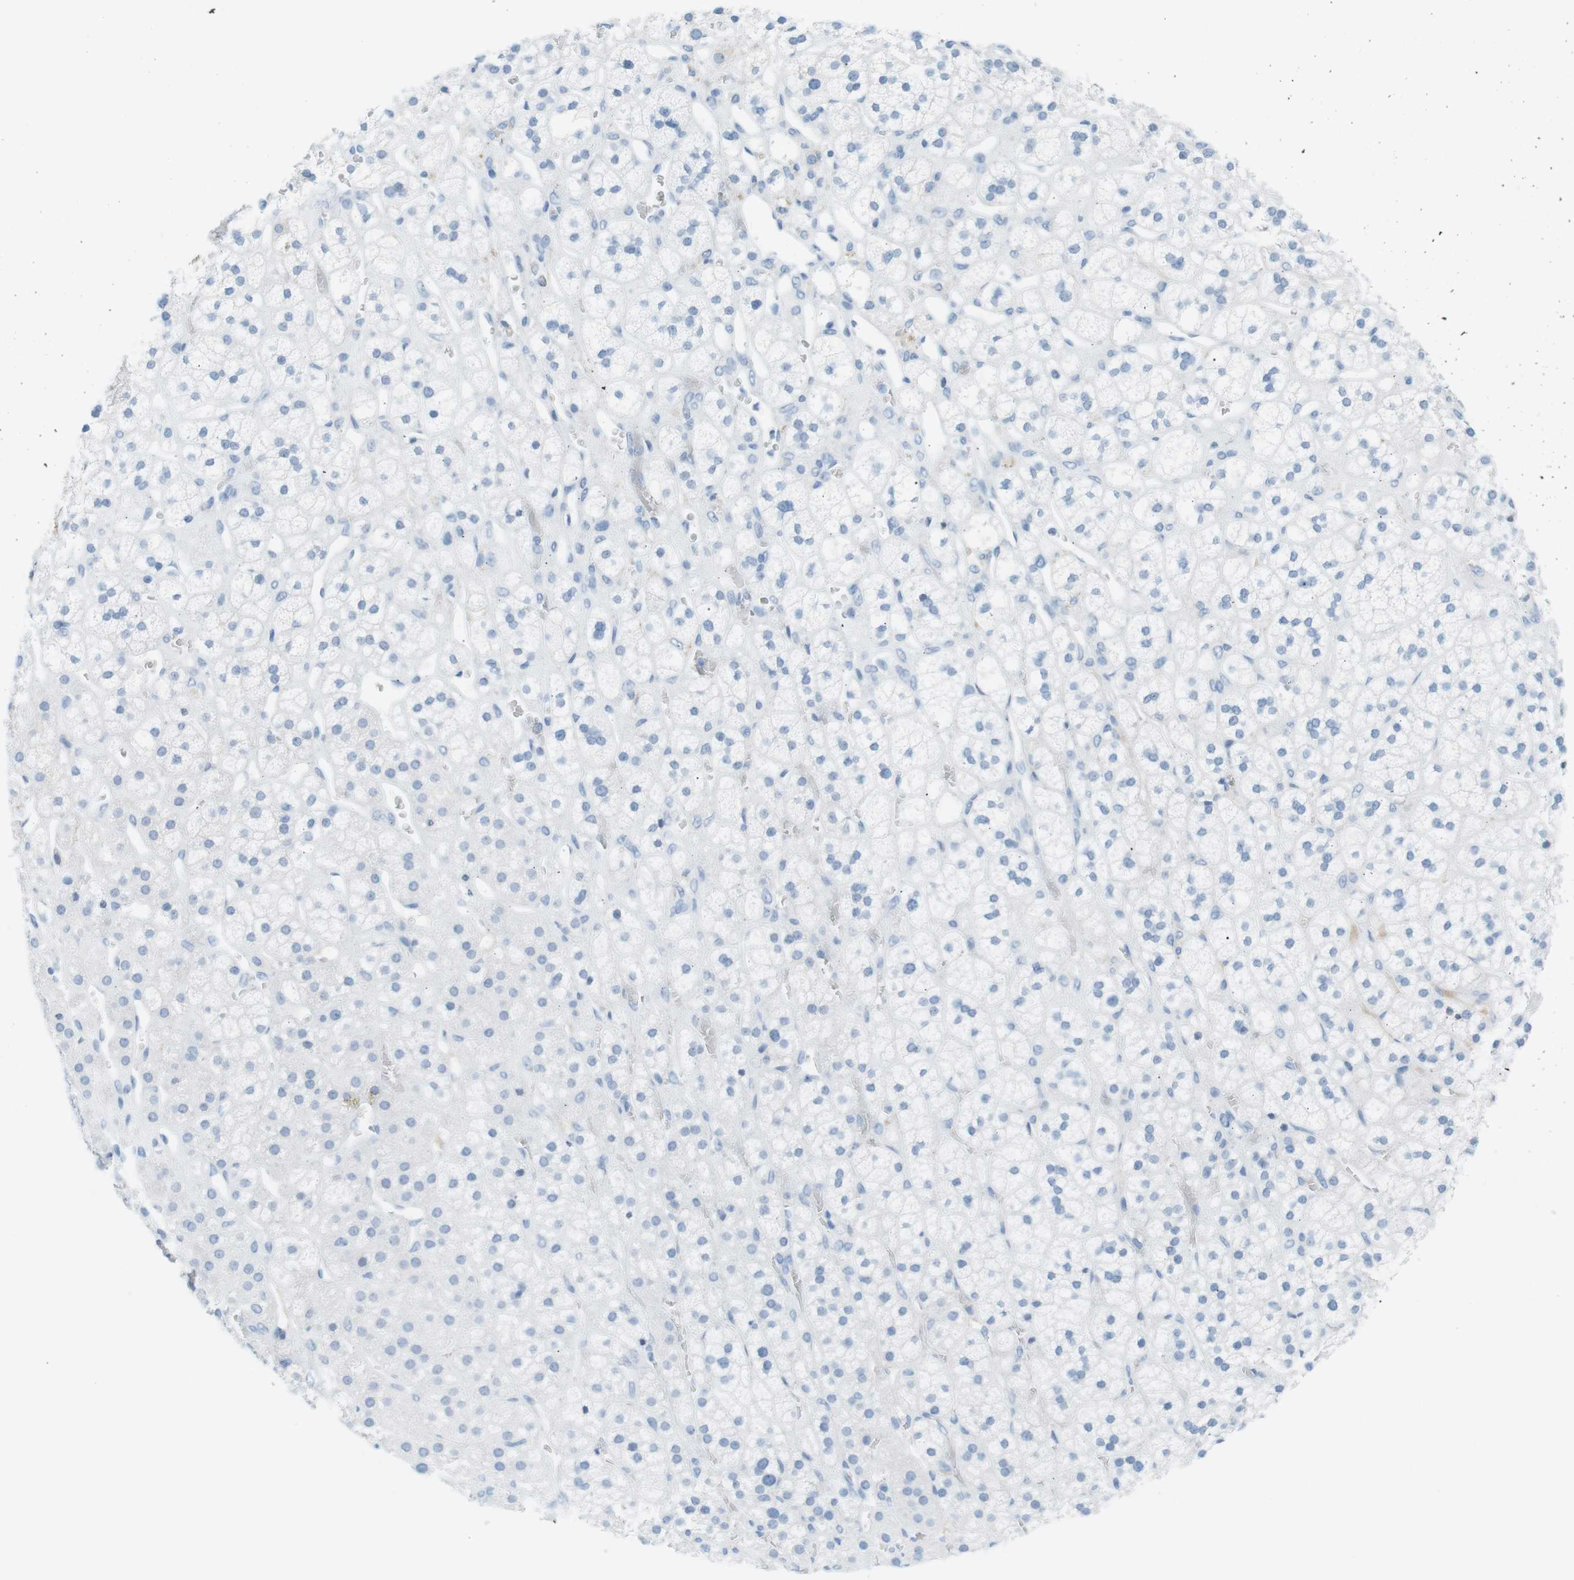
{"staining": {"intensity": "negative", "quantity": "none", "location": "none"}, "tissue": "adrenal gland", "cell_type": "Glandular cells", "image_type": "normal", "snomed": [{"axis": "morphology", "description": "Normal tissue, NOS"}, {"axis": "topography", "description": "Adrenal gland"}], "caption": "Glandular cells are negative for protein expression in normal human adrenal gland. (Stains: DAB (3,3'-diaminobenzidine) immunohistochemistry (IHC) with hematoxylin counter stain, Microscopy: brightfield microscopy at high magnification).", "gene": "AZGP1", "patient": {"sex": "male", "age": 56}}